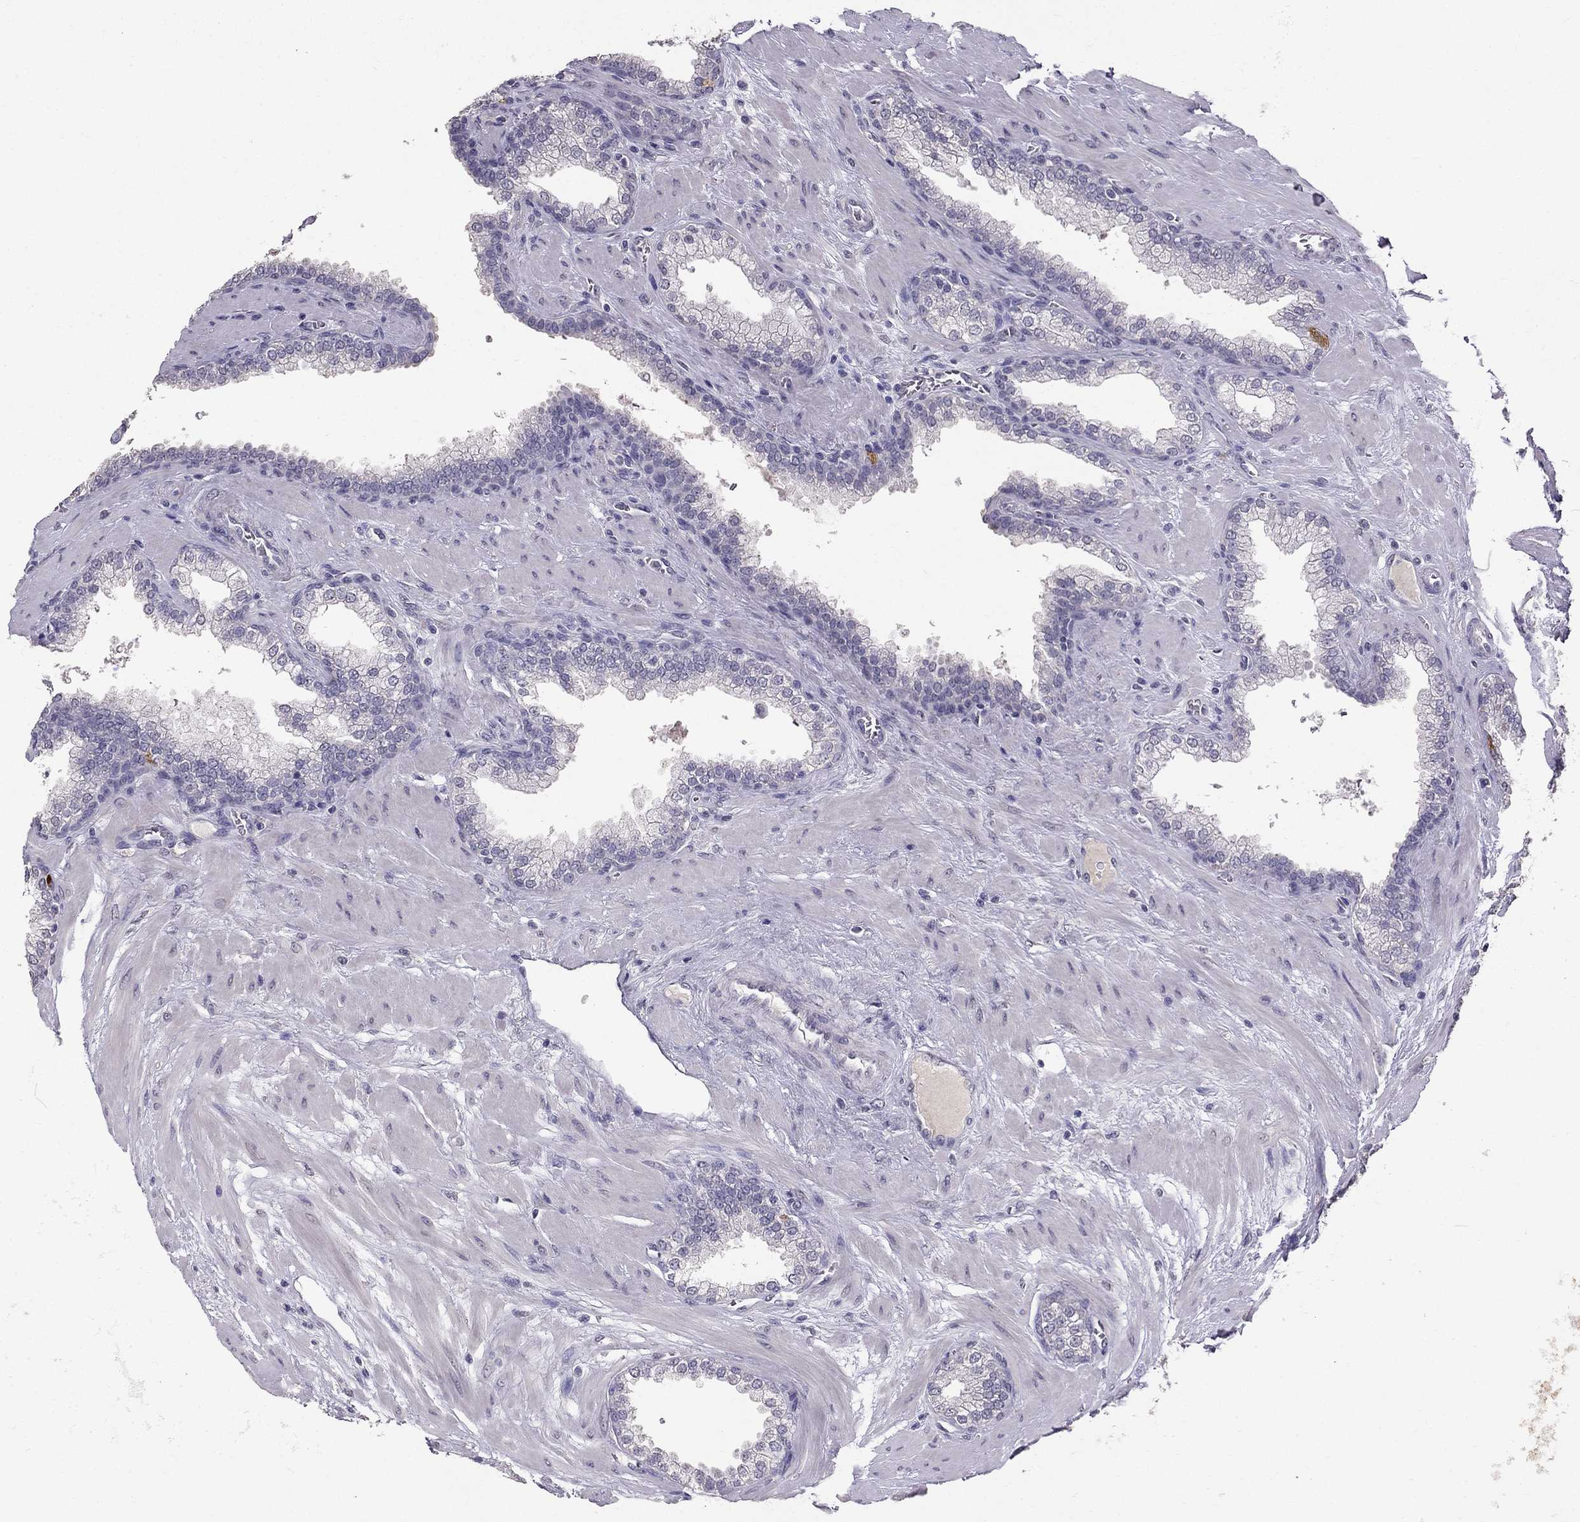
{"staining": {"intensity": "negative", "quantity": "none", "location": "none"}, "tissue": "prostate cancer", "cell_type": "Tumor cells", "image_type": "cancer", "snomed": [{"axis": "morphology", "description": "Adenocarcinoma, NOS"}, {"axis": "topography", "description": "Prostate"}], "caption": "Immunohistochemical staining of human prostate cancer (adenocarcinoma) exhibits no significant expression in tumor cells. (DAB immunohistochemistry (IHC) visualized using brightfield microscopy, high magnification).", "gene": "SCG5", "patient": {"sex": "male", "age": 67}}